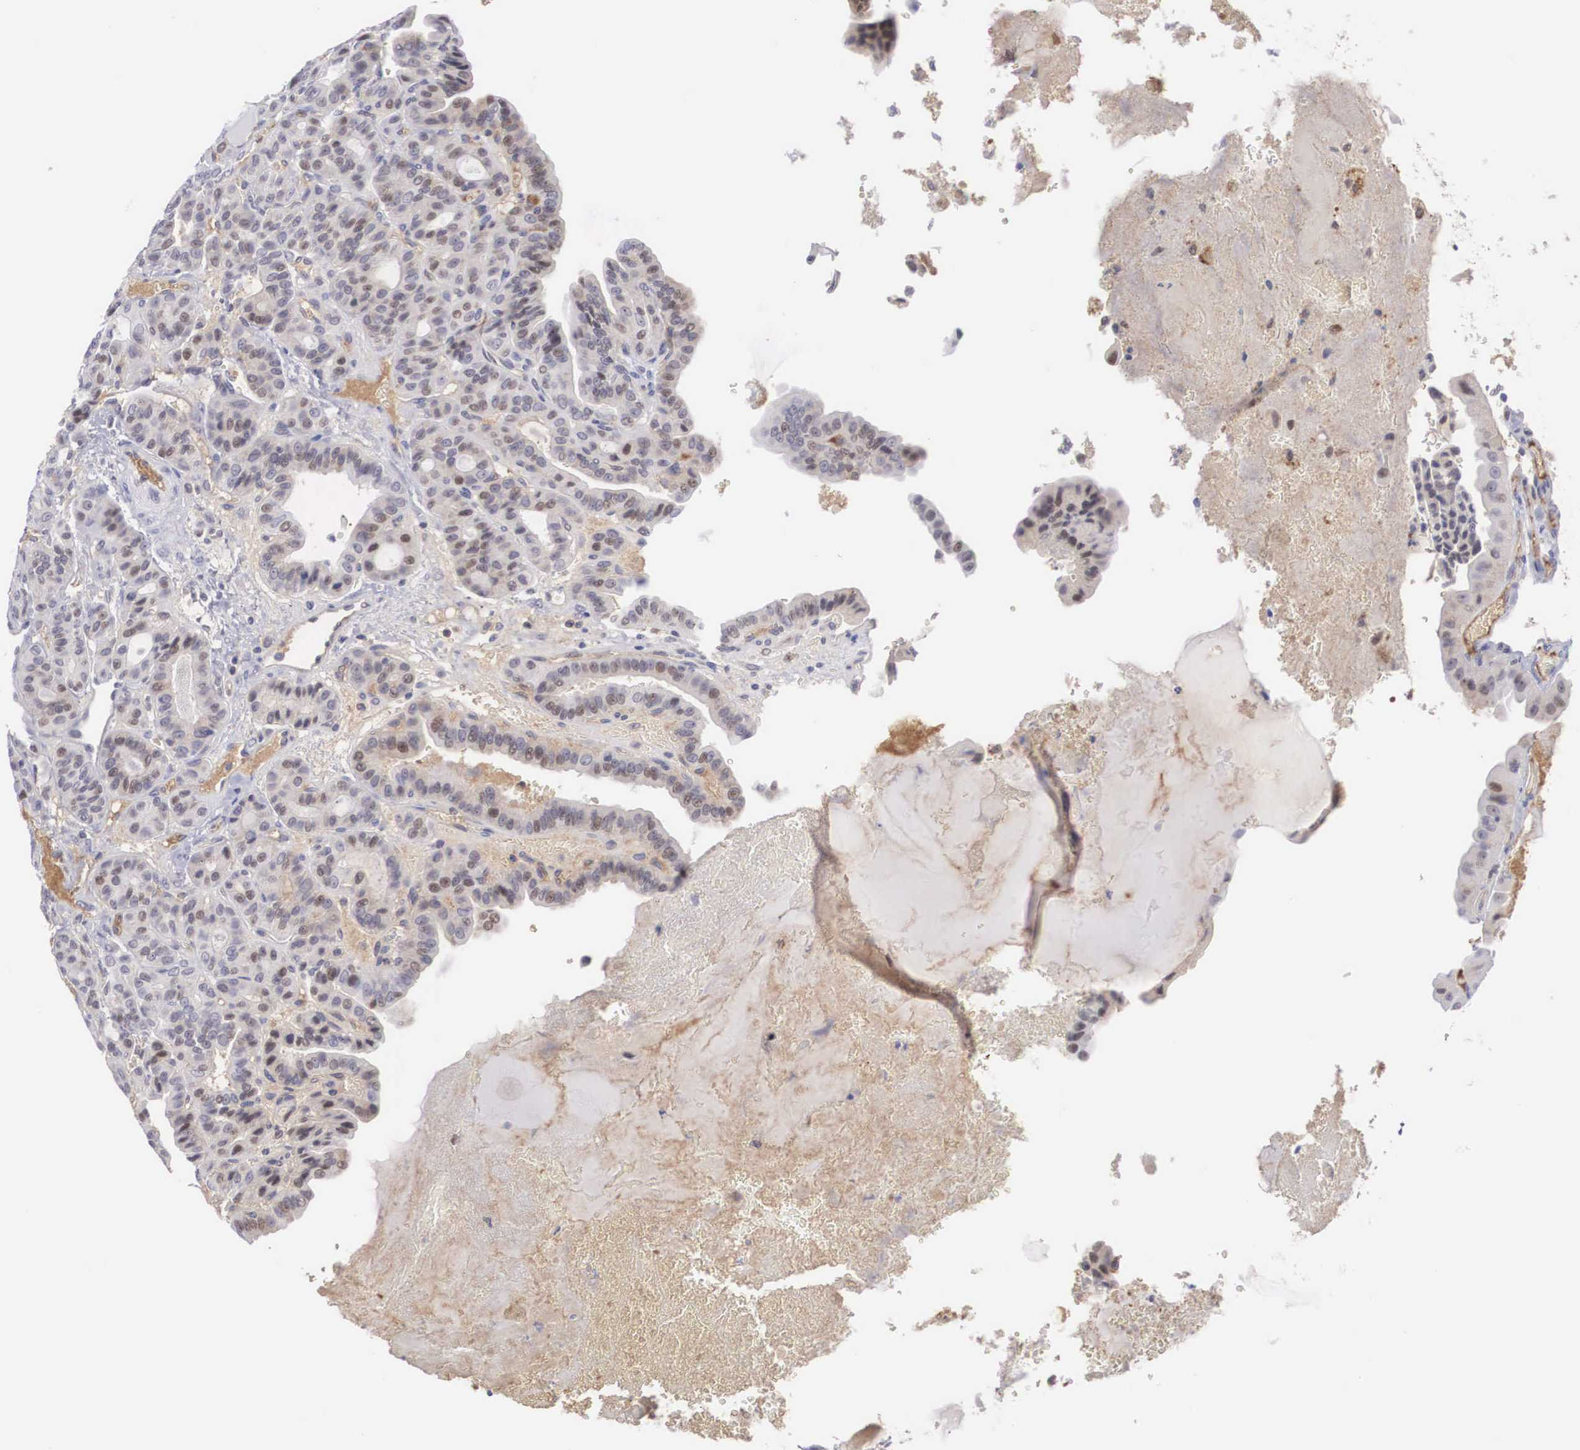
{"staining": {"intensity": "moderate", "quantity": "25%-75%", "location": "nuclear"}, "tissue": "thyroid cancer", "cell_type": "Tumor cells", "image_type": "cancer", "snomed": [{"axis": "morphology", "description": "Papillary adenocarcinoma, NOS"}, {"axis": "topography", "description": "Thyroid gland"}], "caption": "Immunohistochemical staining of thyroid cancer demonstrates medium levels of moderate nuclear expression in approximately 25%-75% of tumor cells.", "gene": "RBPJ", "patient": {"sex": "male", "age": 87}}